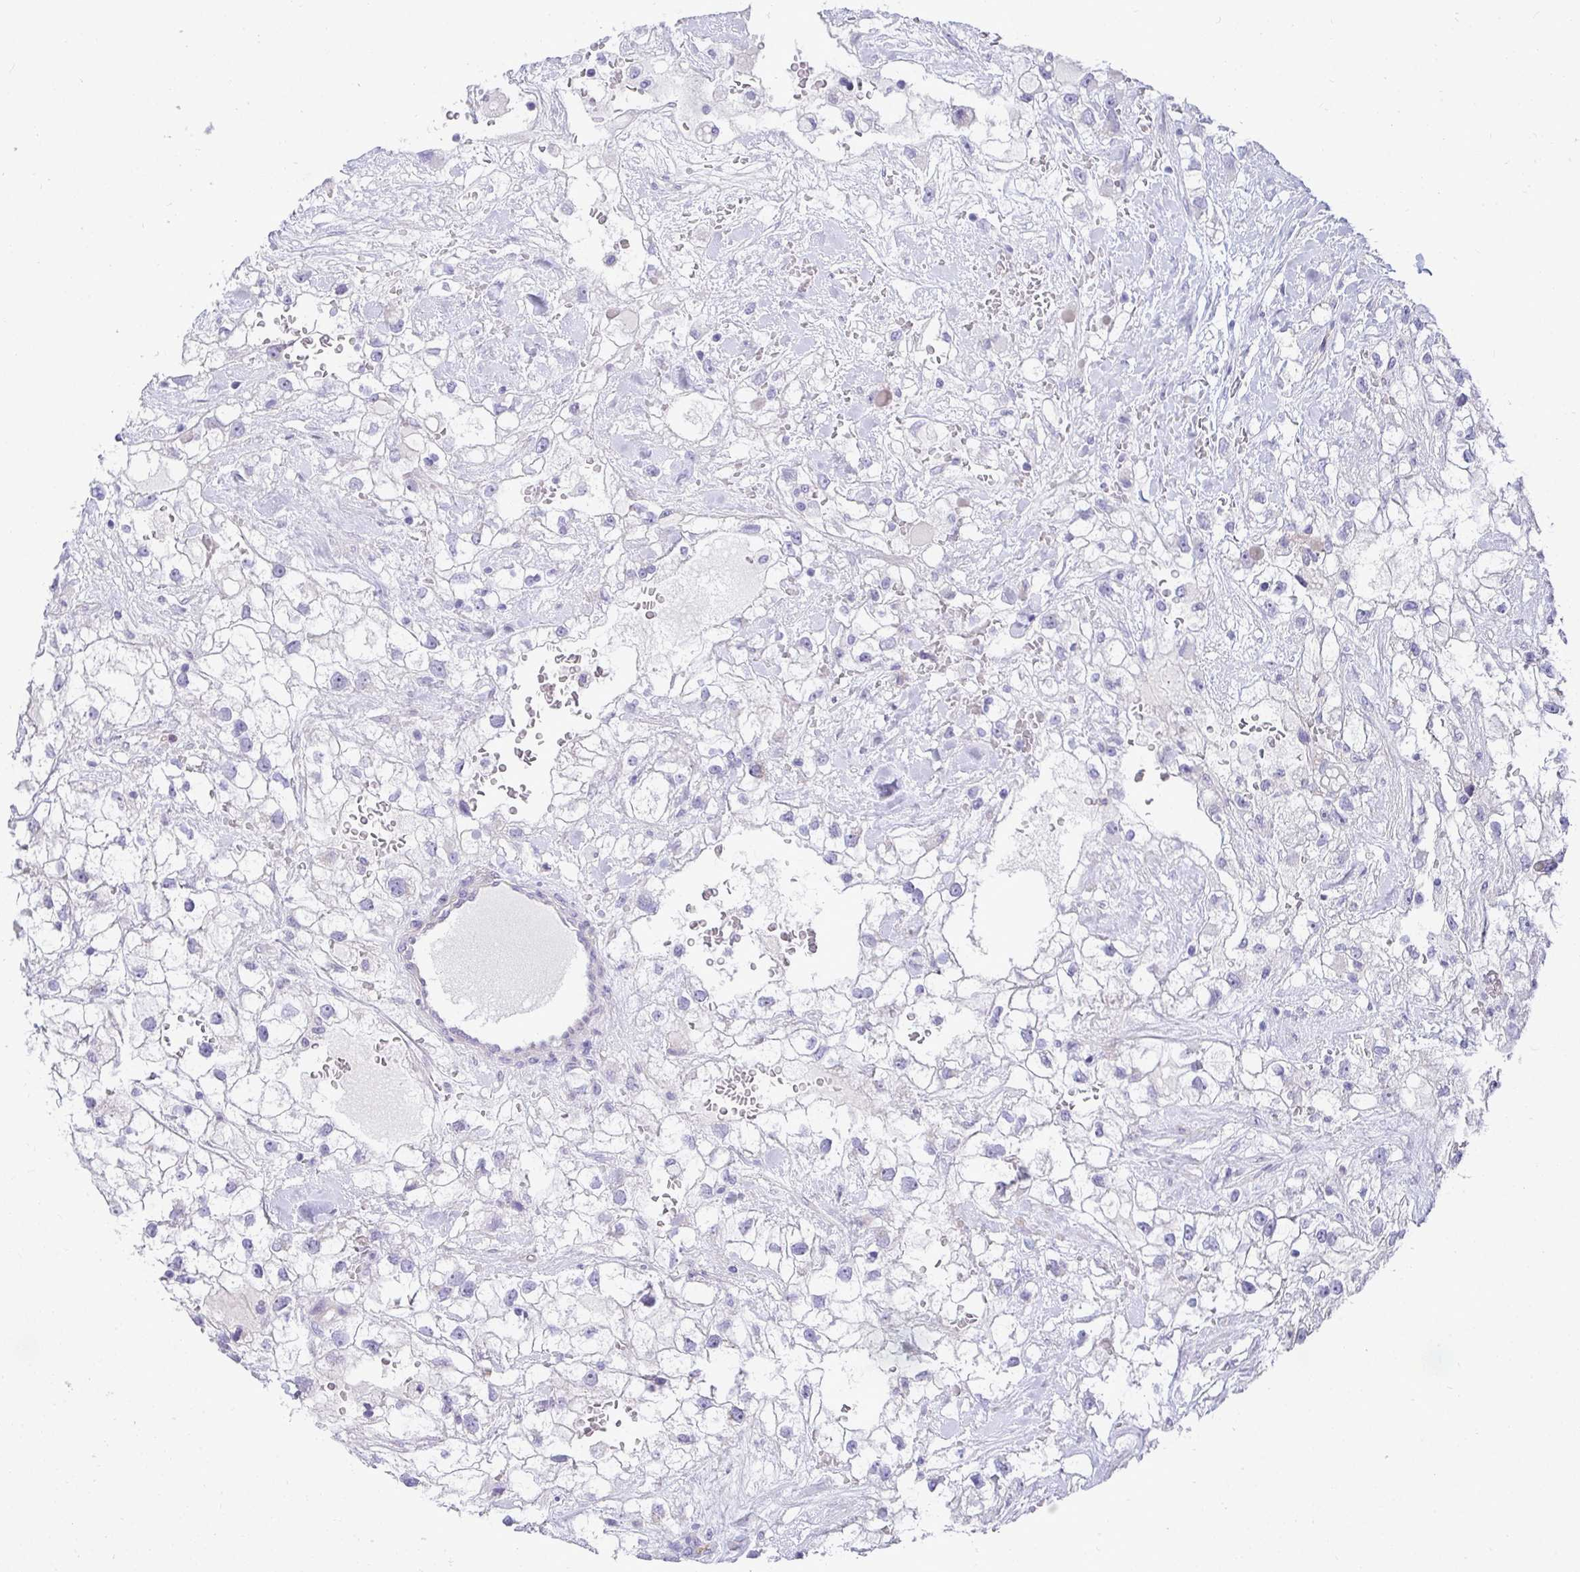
{"staining": {"intensity": "negative", "quantity": "none", "location": "none"}, "tissue": "renal cancer", "cell_type": "Tumor cells", "image_type": "cancer", "snomed": [{"axis": "morphology", "description": "Adenocarcinoma, NOS"}, {"axis": "topography", "description": "Kidney"}], "caption": "DAB immunohistochemical staining of human adenocarcinoma (renal) reveals no significant staining in tumor cells.", "gene": "AK5", "patient": {"sex": "male", "age": 59}}